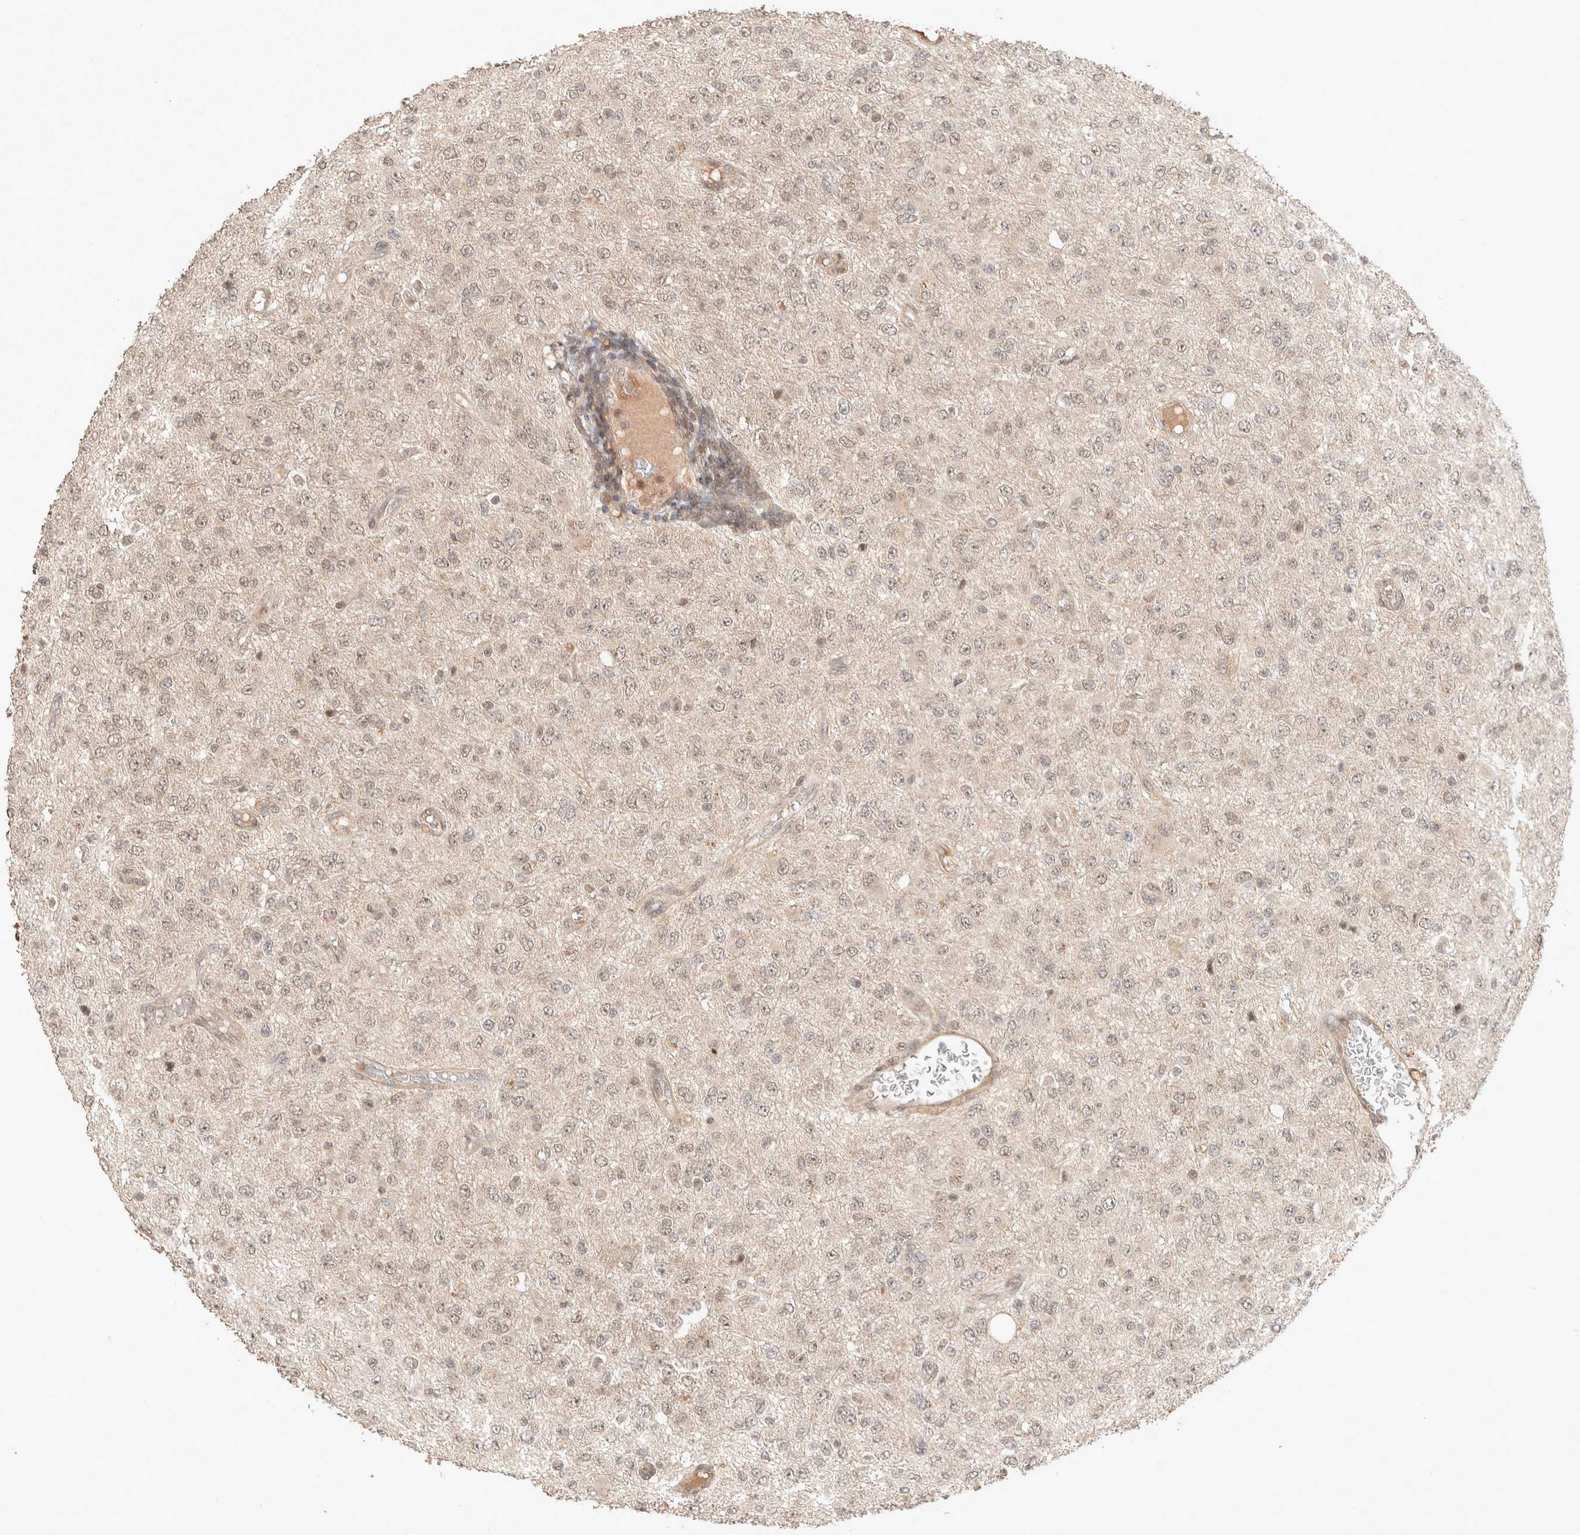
{"staining": {"intensity": "weak", "quantity": "<25%", "location": "nuclear"}, "tissue": "glioma", "cell_type": "Tumor cells", "image_type": "cancer", "snomed": [{"axis": "morphology", "description": "Glioma, malignant, High grade"}, {"axis": "topography", "description": "pancreas cauda"}], "caption": "This is a histopathology image of immunohistochemistry staining of glioma, which shows no positivity in tumor cells.", "gene": "THRA", "patient": {"sex": "male", "age": 60}}